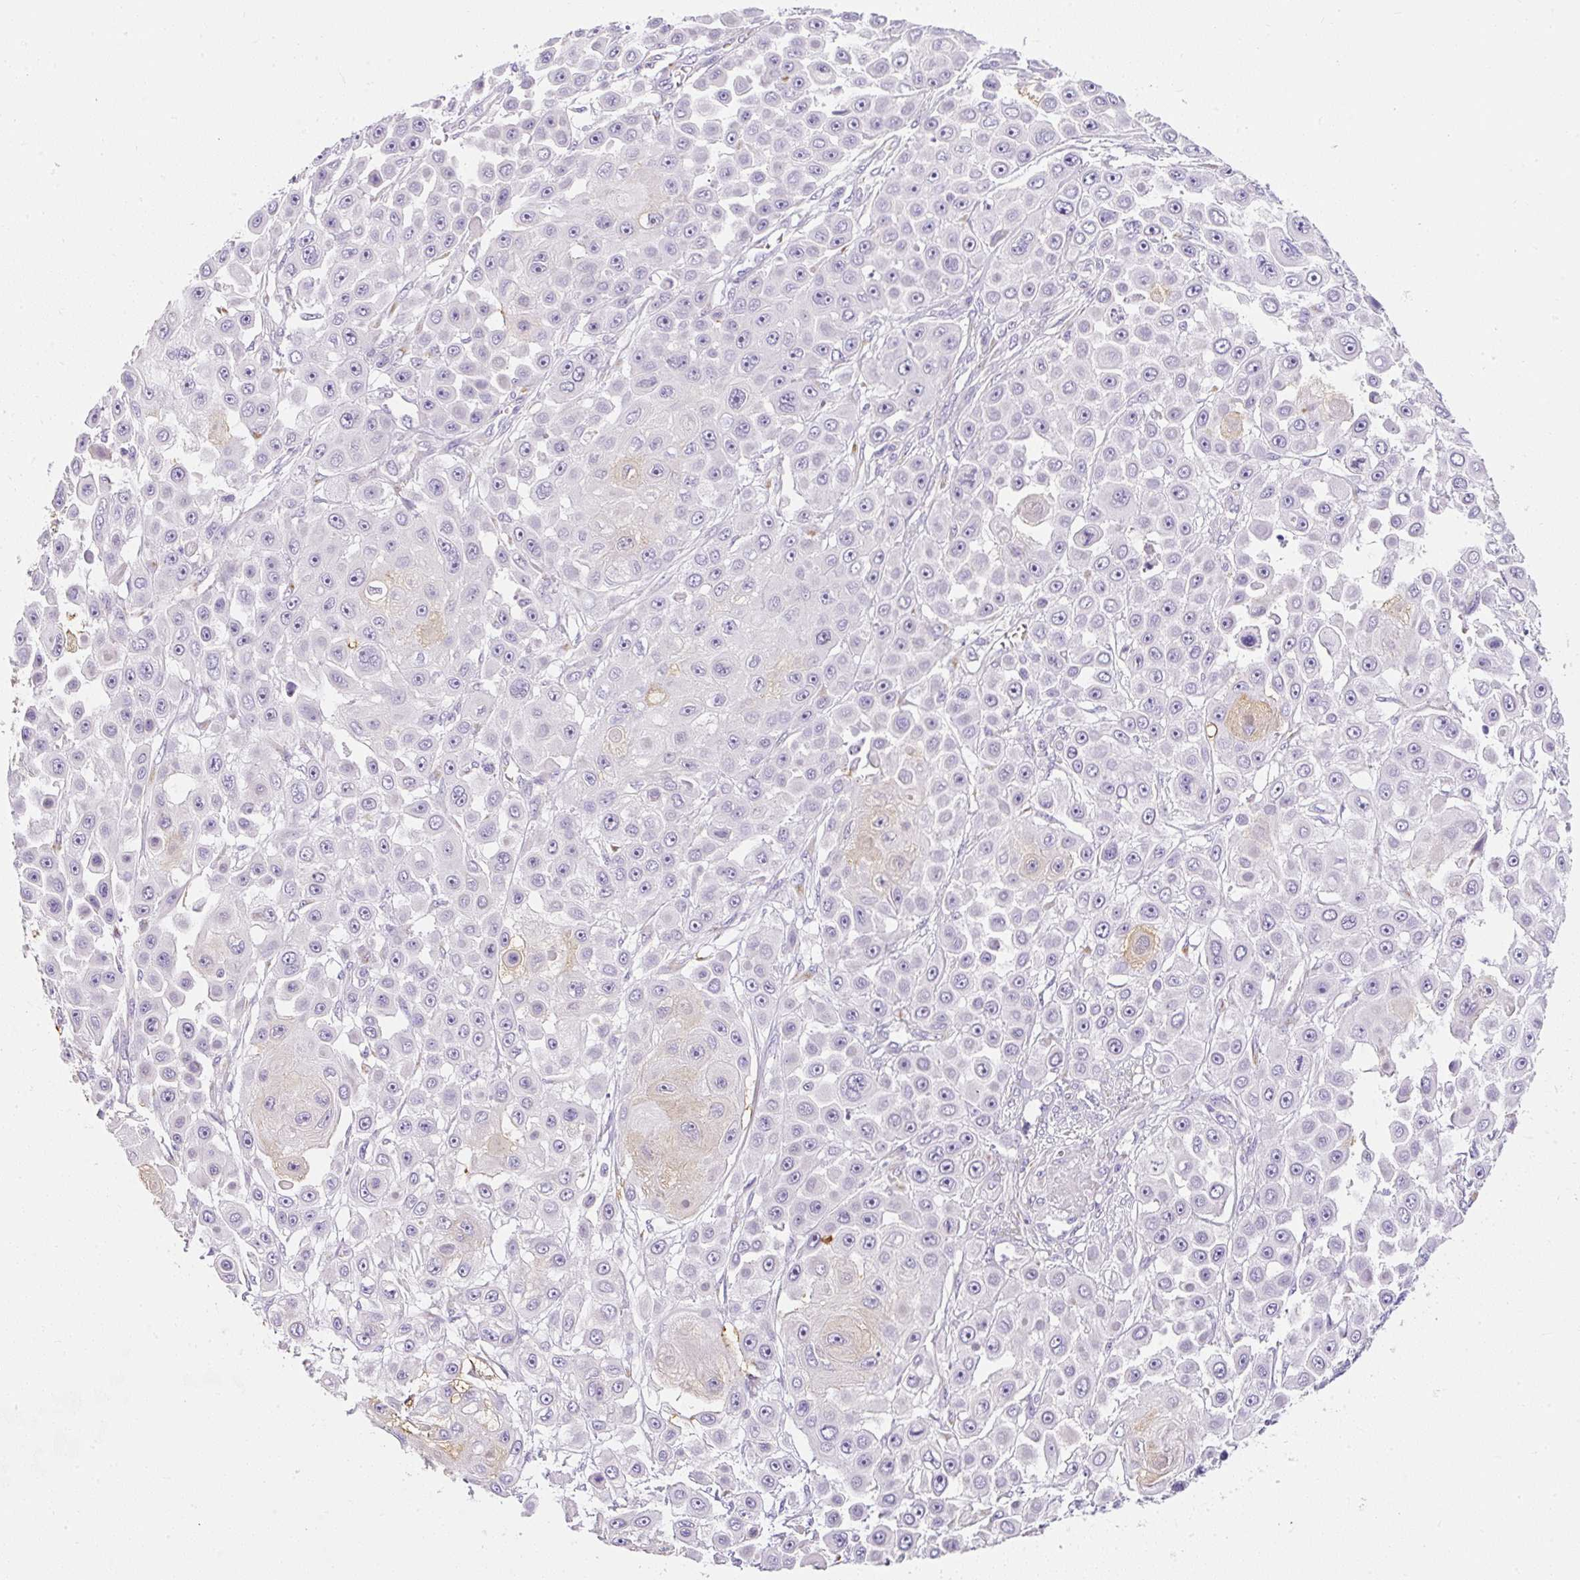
{"staining": {"intensity": "weak", "quantity": "<25%", "location": "cytoplasmic/membranous"}, "tissue": "skin cancer", "cell_type": "Tumor cells", "image_type": "cancer", "snomed": [{"axis": "morphology", "description": "Squamous cell carcinoma, NOS"}, {"axis": "topography", "description": "Skin"}], "caption": "There is no significant staining in tumor cells of skin squamous cell carcinoma. The staining is performed using DAB (3,3'-diaminobenzidine) brown chromogen with nuclei counter-stained in using hematoxylin.", "gene": "DTX4", "patient": {"sex": "male", "age": 67}}